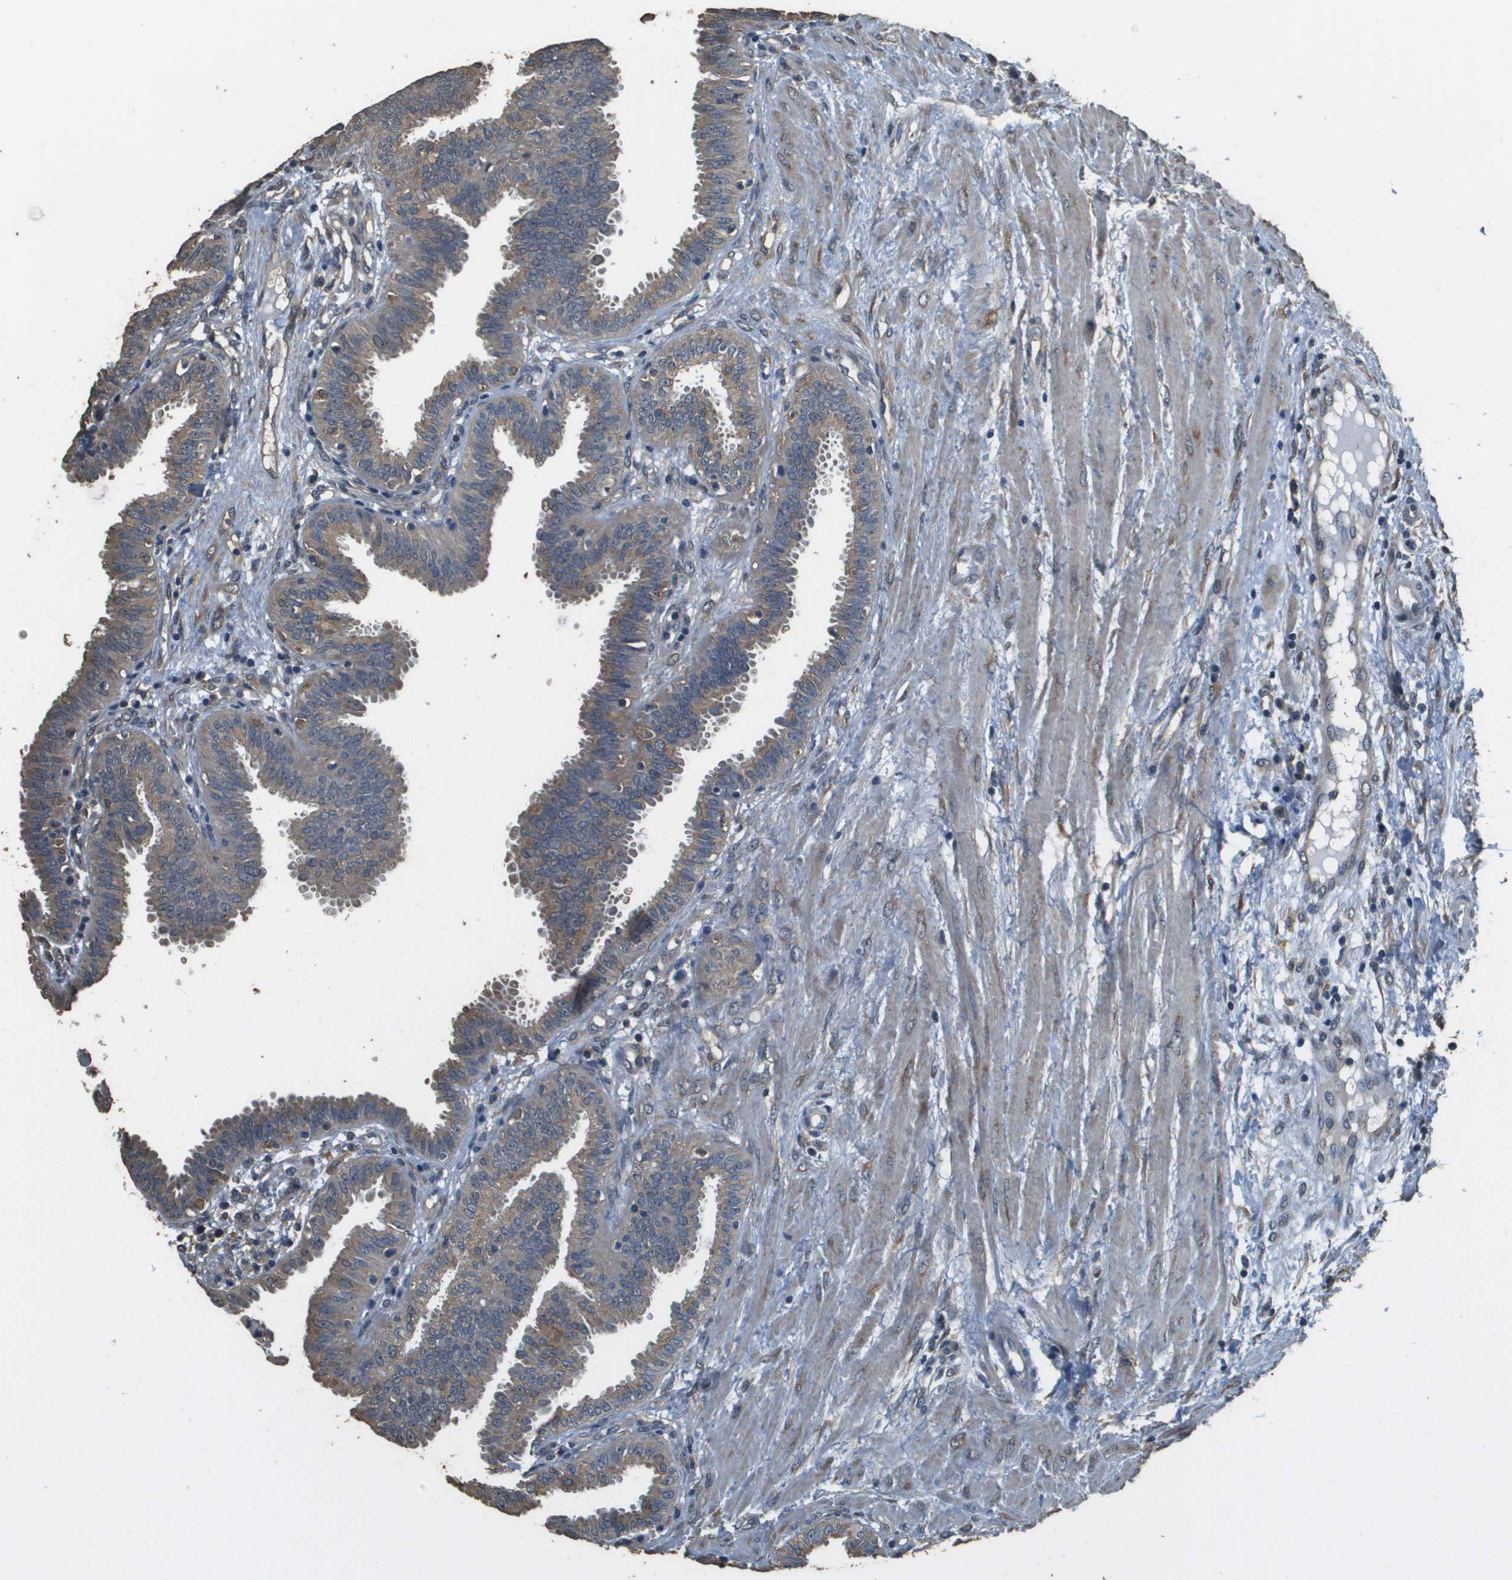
{"staining": {"intensity": "moderate", "quantity": ">75%", "location": "cytoplasmic/membranous"}, "tissue": "fallopian tube", "cell_type": "Glandular cells", "image_type": "normal", "snomed": [{"axis": "morphology", "description": "Normal tissue, NOS"}, {"axis": "topography", "description": "Fallopian tube"}], "caption": "High-magnification brightfield microscopy of benign fallopian tube stained with DAB (3,3'-diaminobenzidine) (brown) and counterstained with hematoxylin (blue). glandular cells exhibit moderate cytoplasmic/membranous positivity is identified in approximately>75% of cells.", "gene": "RAB6B", "patient": {"sex": "female", "age": 32}}